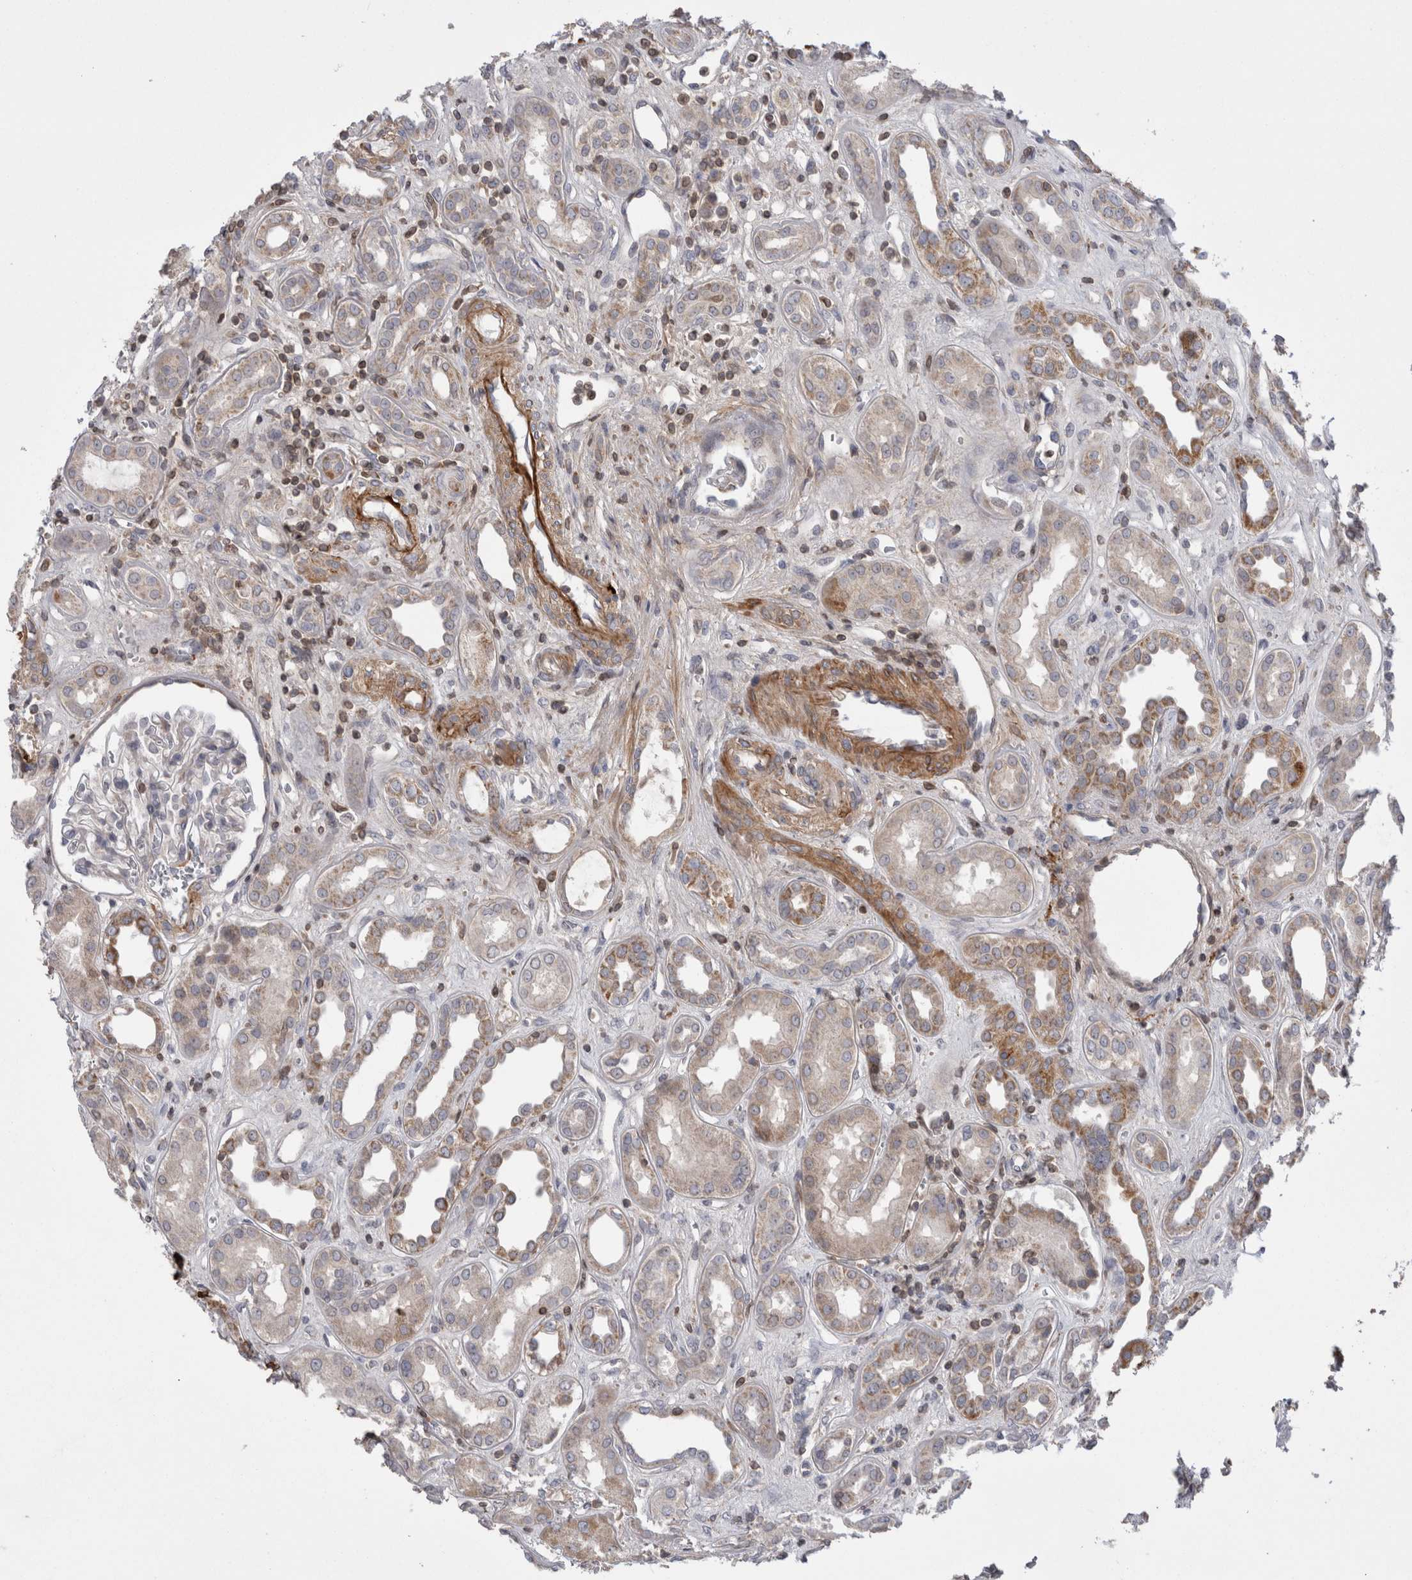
{"staining": {"intensity": "negative", "quantity": "none", "location": "none"}, "tissue": "kidney", "cell_type": "Cells in glomeruli", "image_type": "normal", "snomed": [{"axis": "morphology", "description": "Normal tissue, NOS"}, {"axis": "topography", "description": "Kidney"}], "caption": "Immunohistochemistry histopathology image of normal kidney: human kidney stained with DAB shows no significant protein positivity in cells in glomeruli.", "gene": "DARS2", "patient": {"sex": "male", "age": 59}}